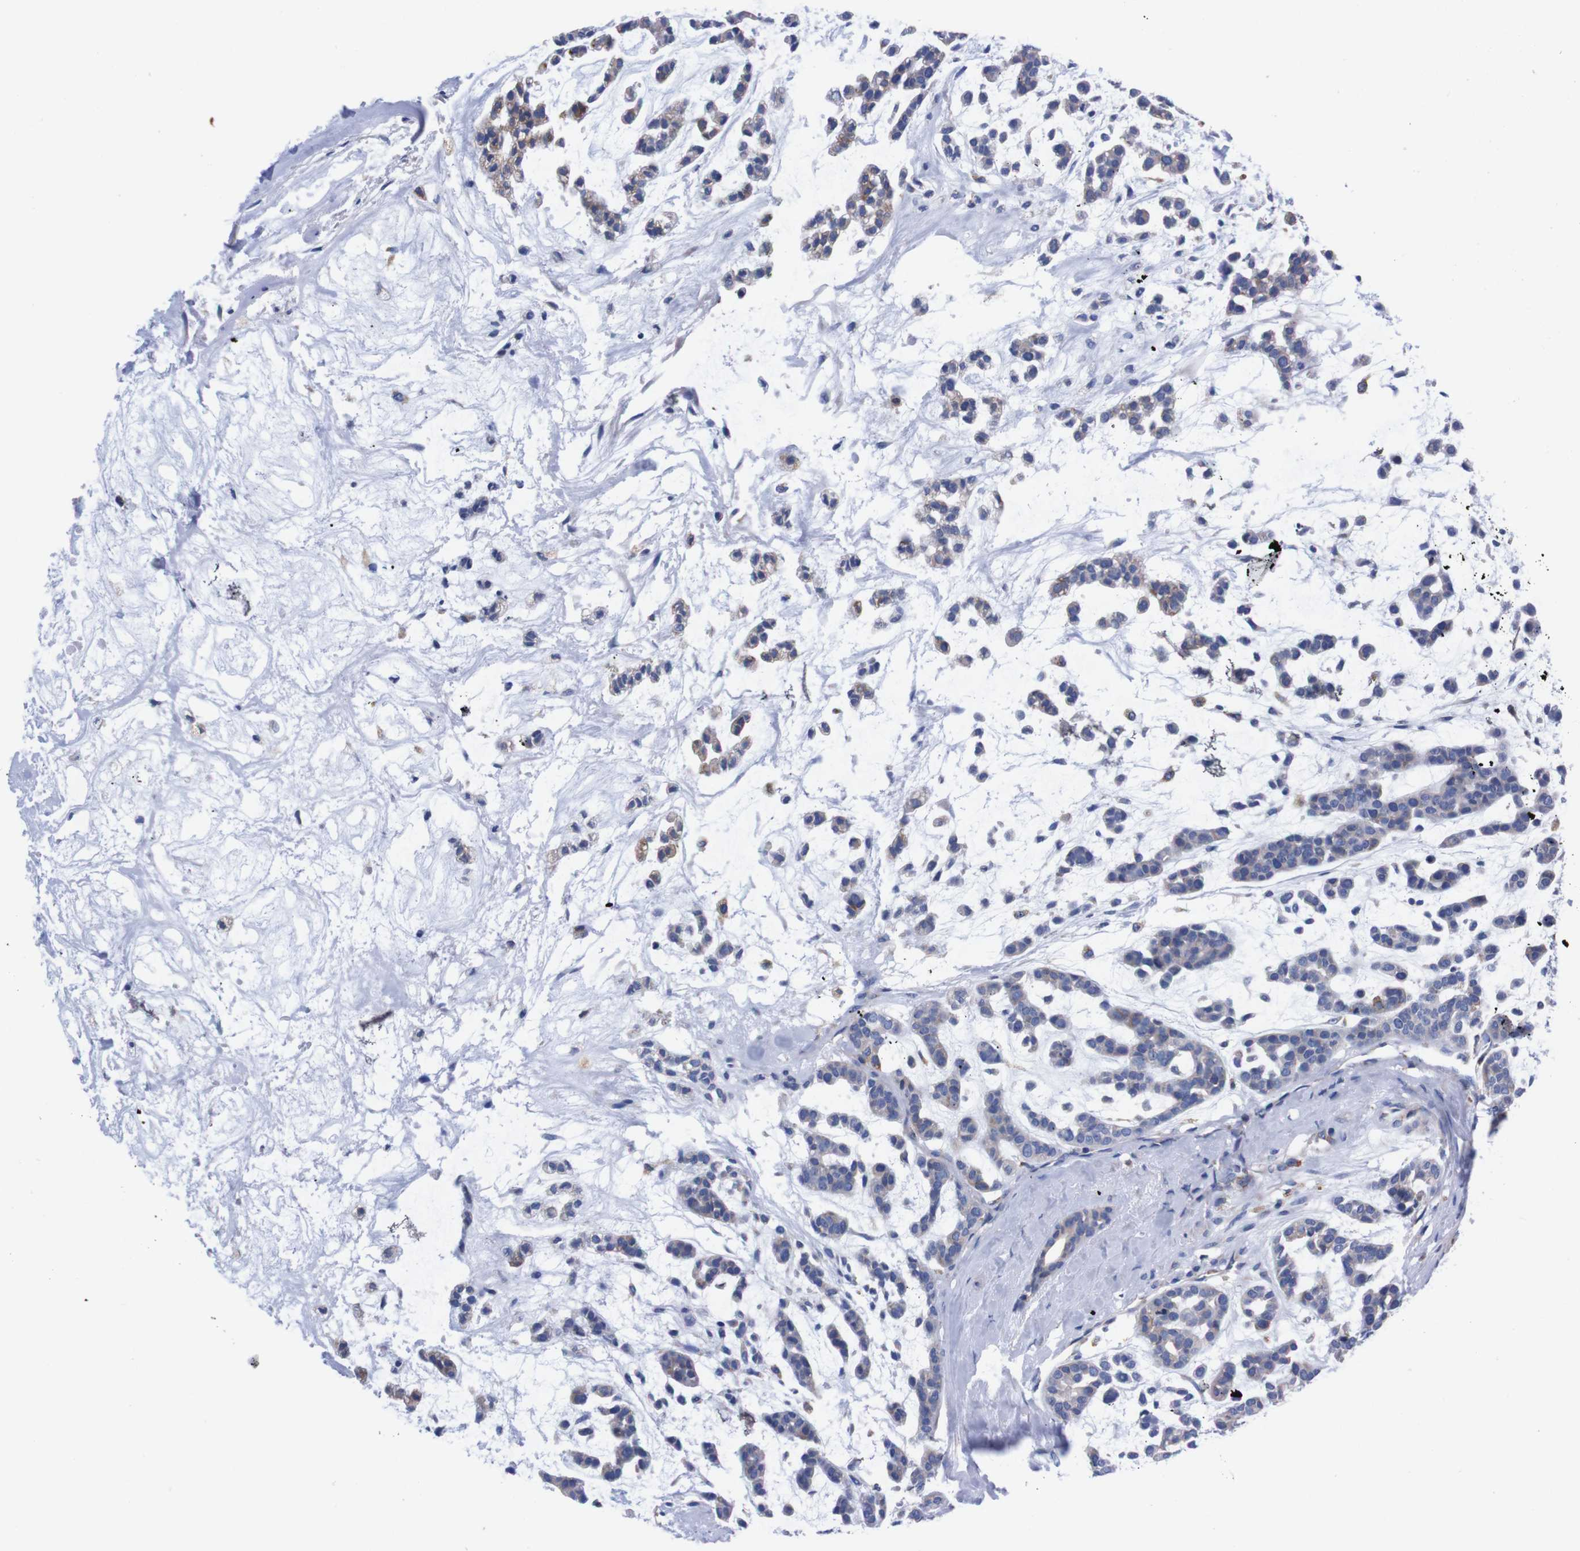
{"staining": {"intensity": "negative", "quantity": "none", "location": "none"}, "tissue": "head and neck cancer", "cell_type": "Tumor cells", "image_type": "cancer", "snomed": [{"axis": "morphology", "description": "Adenocarcinoma, NOS"}, {"axis": "morphology", "description": "Adenoma, NOS"}, {"axis": "topography", "description": "Head-Neck"}], "caption": "Immunohistochemistry photomicrograph of human adenoma (head and neck) stained for a protein (brown), which displays no positivity in tumor cells.", "gene": "NEBL", "patient": {"sex": "female", "age": 55}}